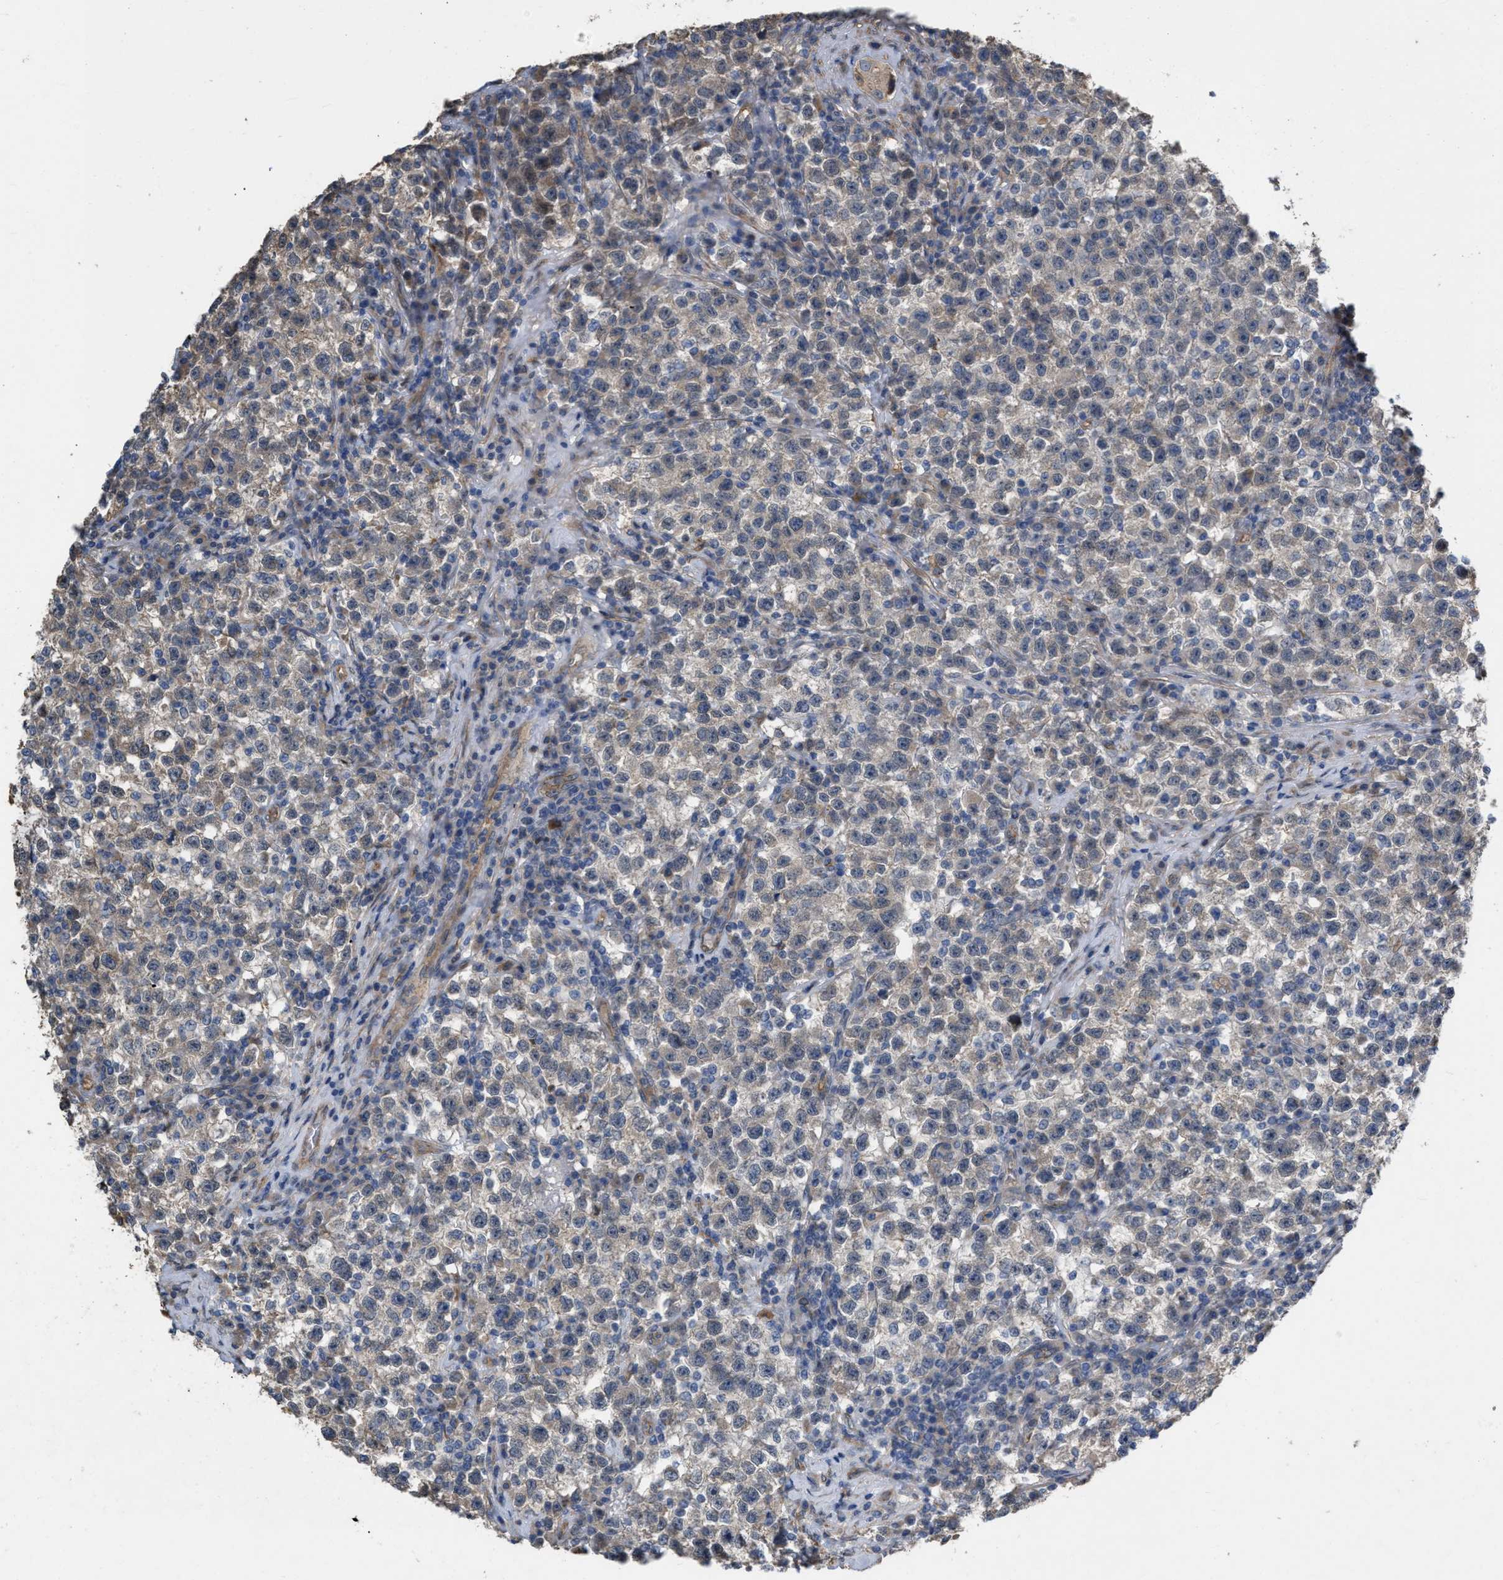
{"staining": {"intensity": "weak", "quantity": "25%-75%", "location": "cytoplasmic/membranous"}, "tissue": "testis cancer", "cell_type": "Tumor cells", "image_type": "cancer", "snomed": [{"axis": "morphology", "description": "Seminoma, NOS"}, {"axis": "topography", "description": "Testis"}], "caption": "Weak cytoplasmic/membranous expression for a protein is present in approximately 25%-75% of tumor cells of testis cancer using immunohistochemistry (IHC).", "gene": "SLC4A11", "patient": {"sex": "male", "age": 22}}